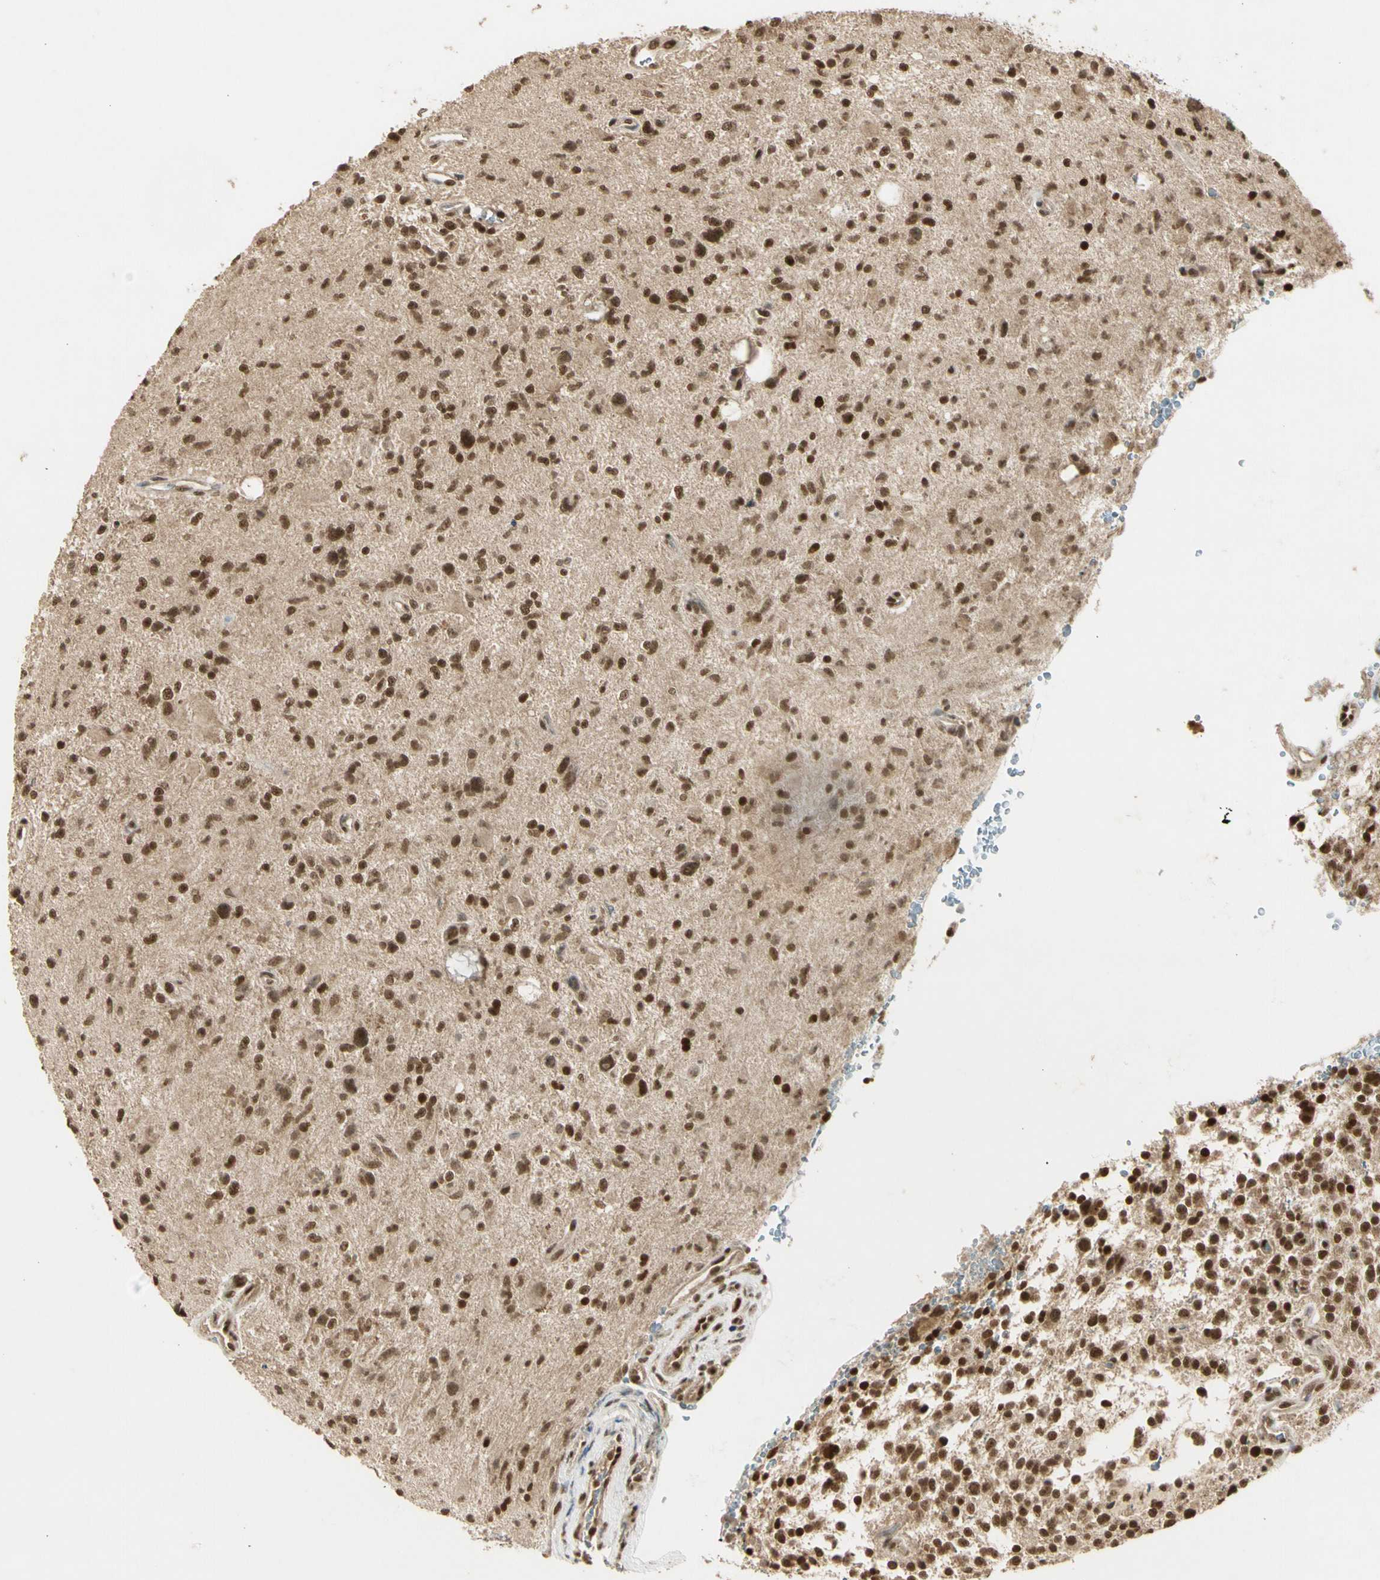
{"staining": {"intensity": "strong", "quantity": ">75%", "location": "cytoplasmic/membranous,nuclear"}, "tissue": "glioma", "cell_type": "Tumor cells", "image_type": "cancer", "snomed": [{"axis": "morphology", "description": "Glioma, malignant, High grade"}, {"axis": "topography", "description": "Brain"}], "caption": "DAB (3,3'-diaminobenzidine) immunohistochemical staining of human malignant glioma (high-grade) exhibits strong cytoplasmic/membranous and nuclear protein positivity in about >75% of tumor cells.", "gene": "ZNF135", "patient": {"sex": "male", "age": 48}}